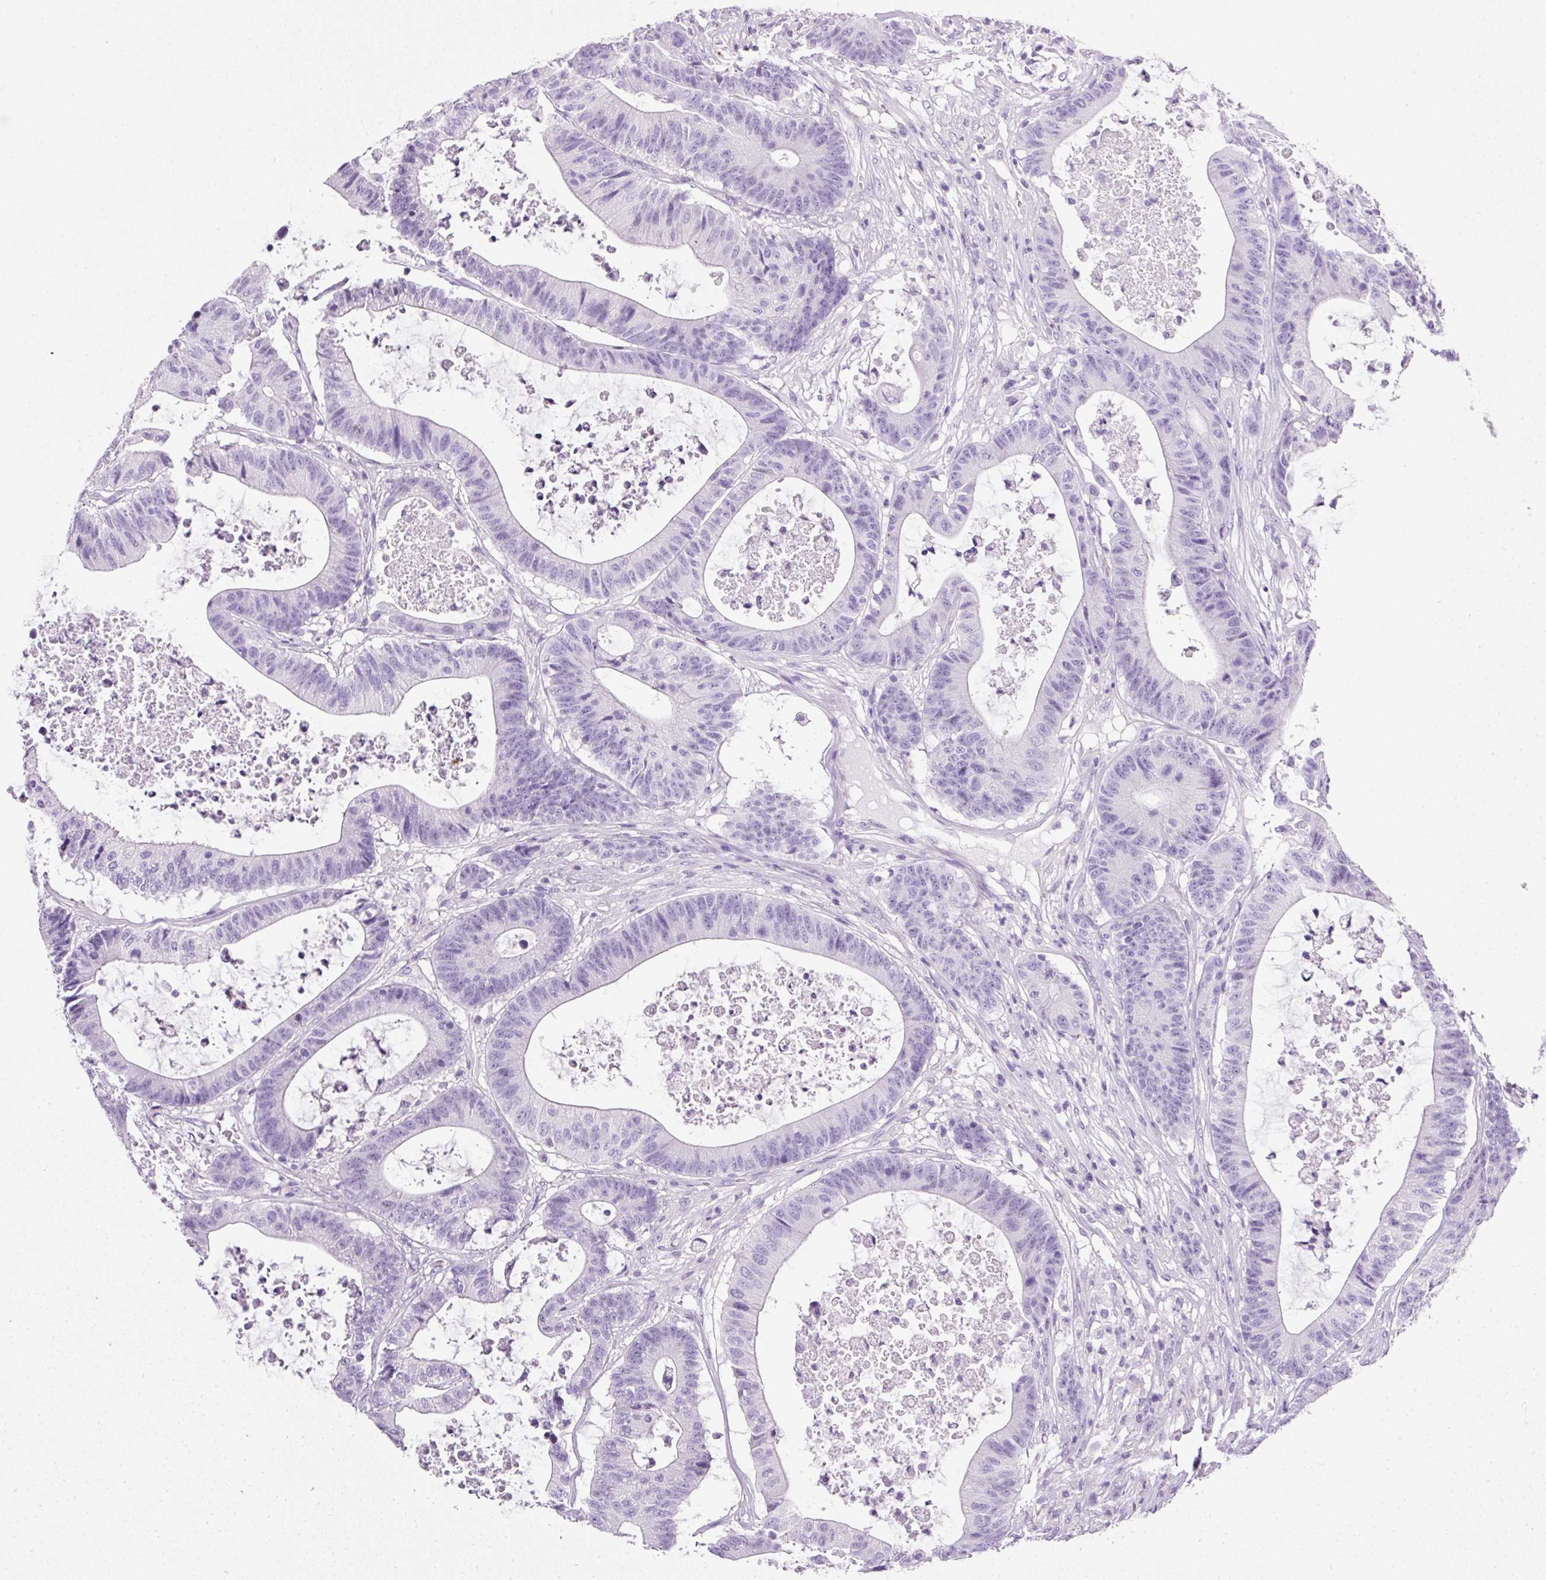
{"staining": {"intensity": "negative", "quantity": "none", "location": "none"}, "tissue": "colorectal cancer", "cell_type": "Tumor cells", "image_type": "cancer", "snomed": [{"axis": "morphology", "description": "Adenocarcinoma, NOS"}, {"axis": "topography", "description": "Colon"}], "caption": "This is an immunohistochemistry (IHC) photomicrograph of human adenocarcinoma (colorectal). There is no expression in tumor cells.", "gene": "BSND", "patient": {"sex": "female", "age": 84}}